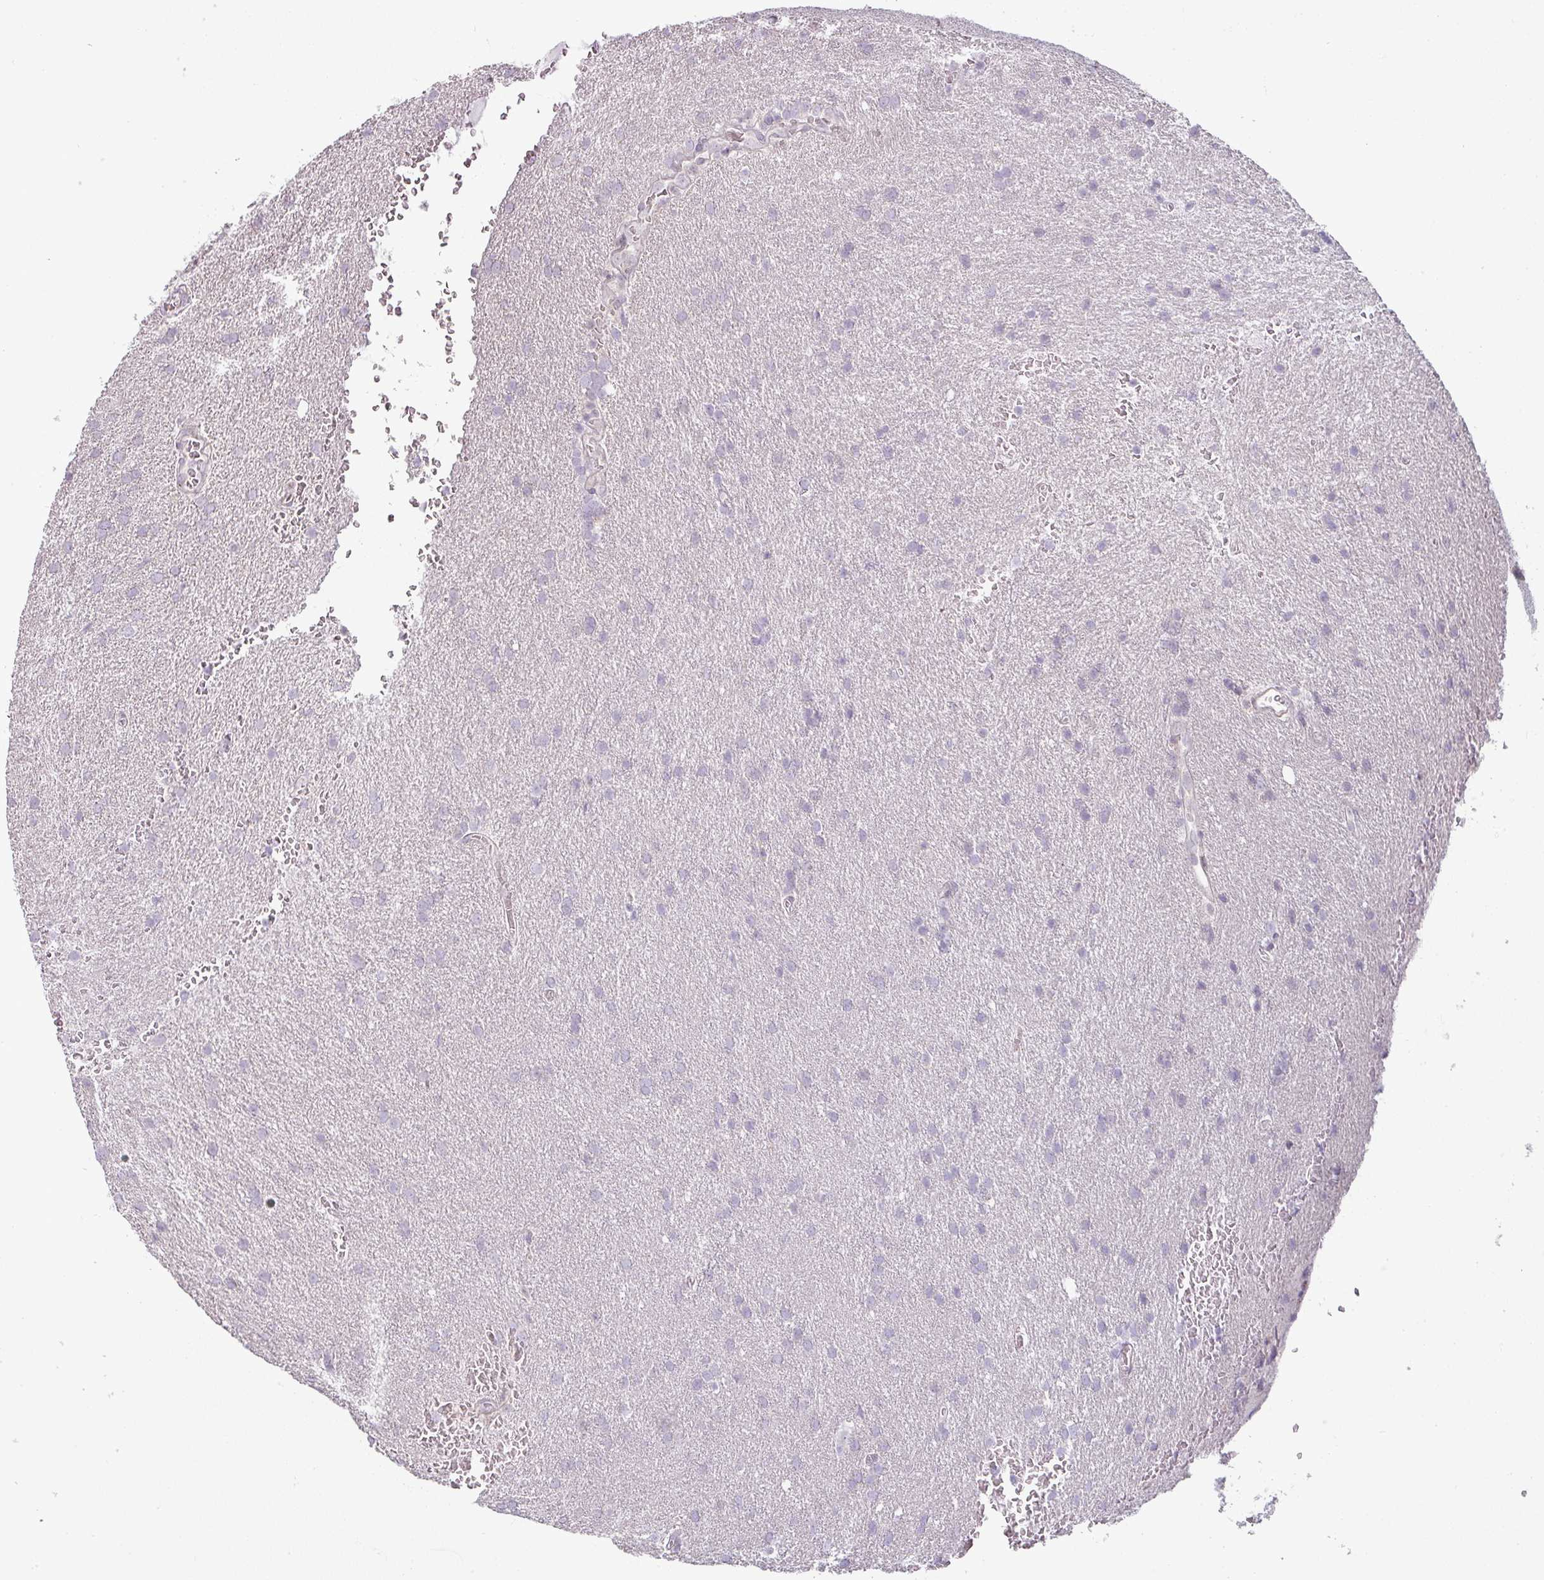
{"staining": {"intensity": "negative", "quantity": "none", "location": "none"}, "tissue": "glioma", "cell_type": "Tumor cells", "image_type": "cancer", "snomed": [{"axis": "morphology", "description": "Glioma, malignant, Low grade"}, {"axis": "topography", "description": "Brain"}], "caption": "DAB immunohistochemical staining of glioma reveals no significant expression in tumor cells.", "gene": "CCDC144A", "patient": {"sex": "female", "age": 33}}